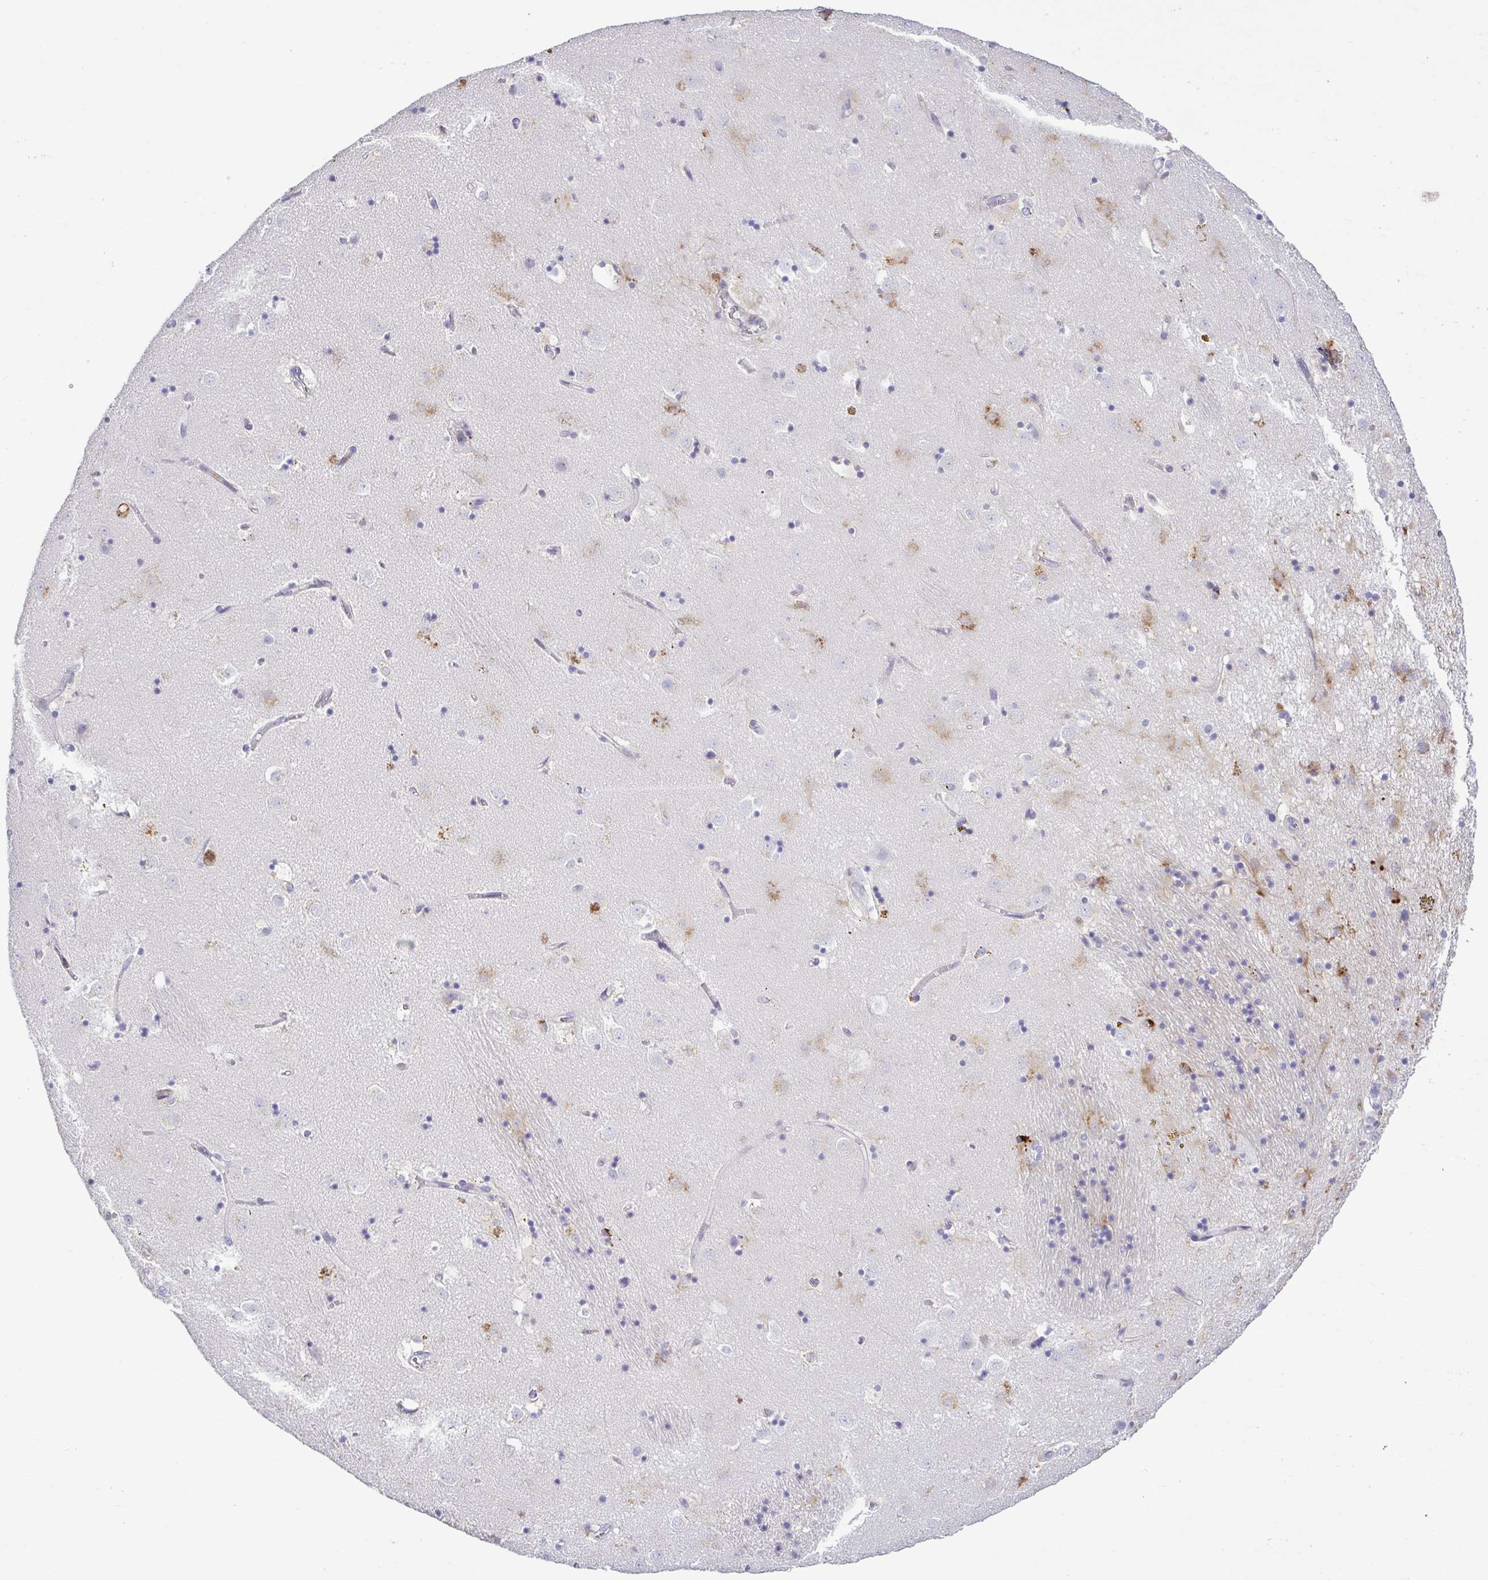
{"staining": {"intensity": "negative", "quantity": "none", "location": "none"}, "tissue": "caudate", "cell_type": "Glial cells", "image_type": "normal", "snomed": [{"axis": "morphology", "description": "Normal tissue, NOS"}, {"axis": "topography", "description": "Lateral ventricle wall"}], "caption": "An image of caudate stained for a protein displays no brown staining in glial cells. (Immunohistochemistry (ihc), brightfield microscopy, high magnification).", "gene": "PGLYRP1", "patient": {"sex": "male", "age": 58}}